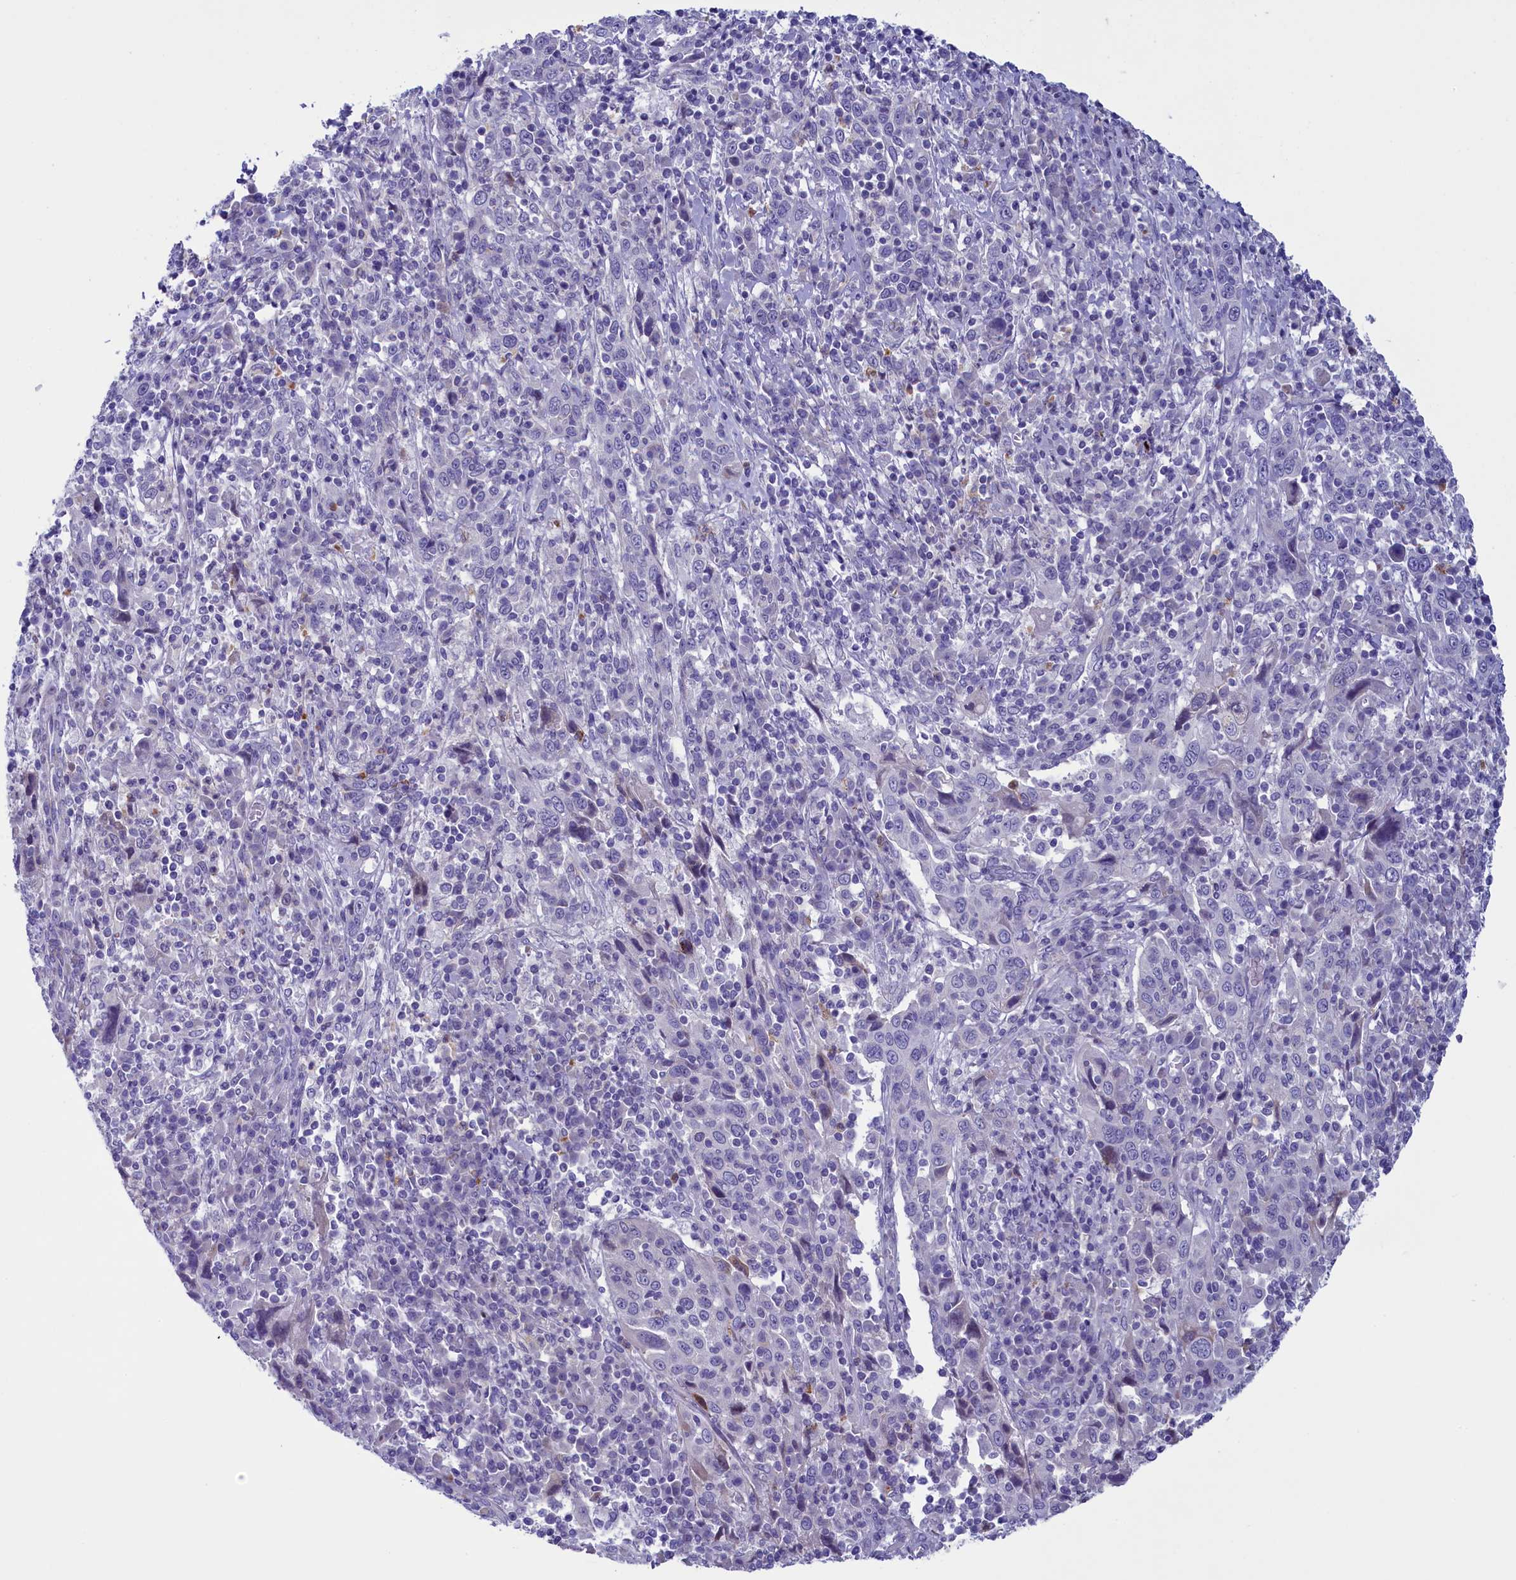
{"staining": {"intensity": "negative", "quantity": "none", "location": "none"}, "tissue": "cervical cancer", "cell_type": "Tumor cells", "image_type": "cancer", "snomed": [{"axis": "morphology", "description": "Squamous cell carcinoma, NOS"}, {"axis": "topography", "description": "Cervix"}], "caption": "A high-resolution histopathology image shows immunohistochemistry staining of cervical squamous cell carcinoma, which demonstrates no significant expression in tumor cells.", "gene": "LOXL1", "patient": {"sex": "female", "age": 46}}